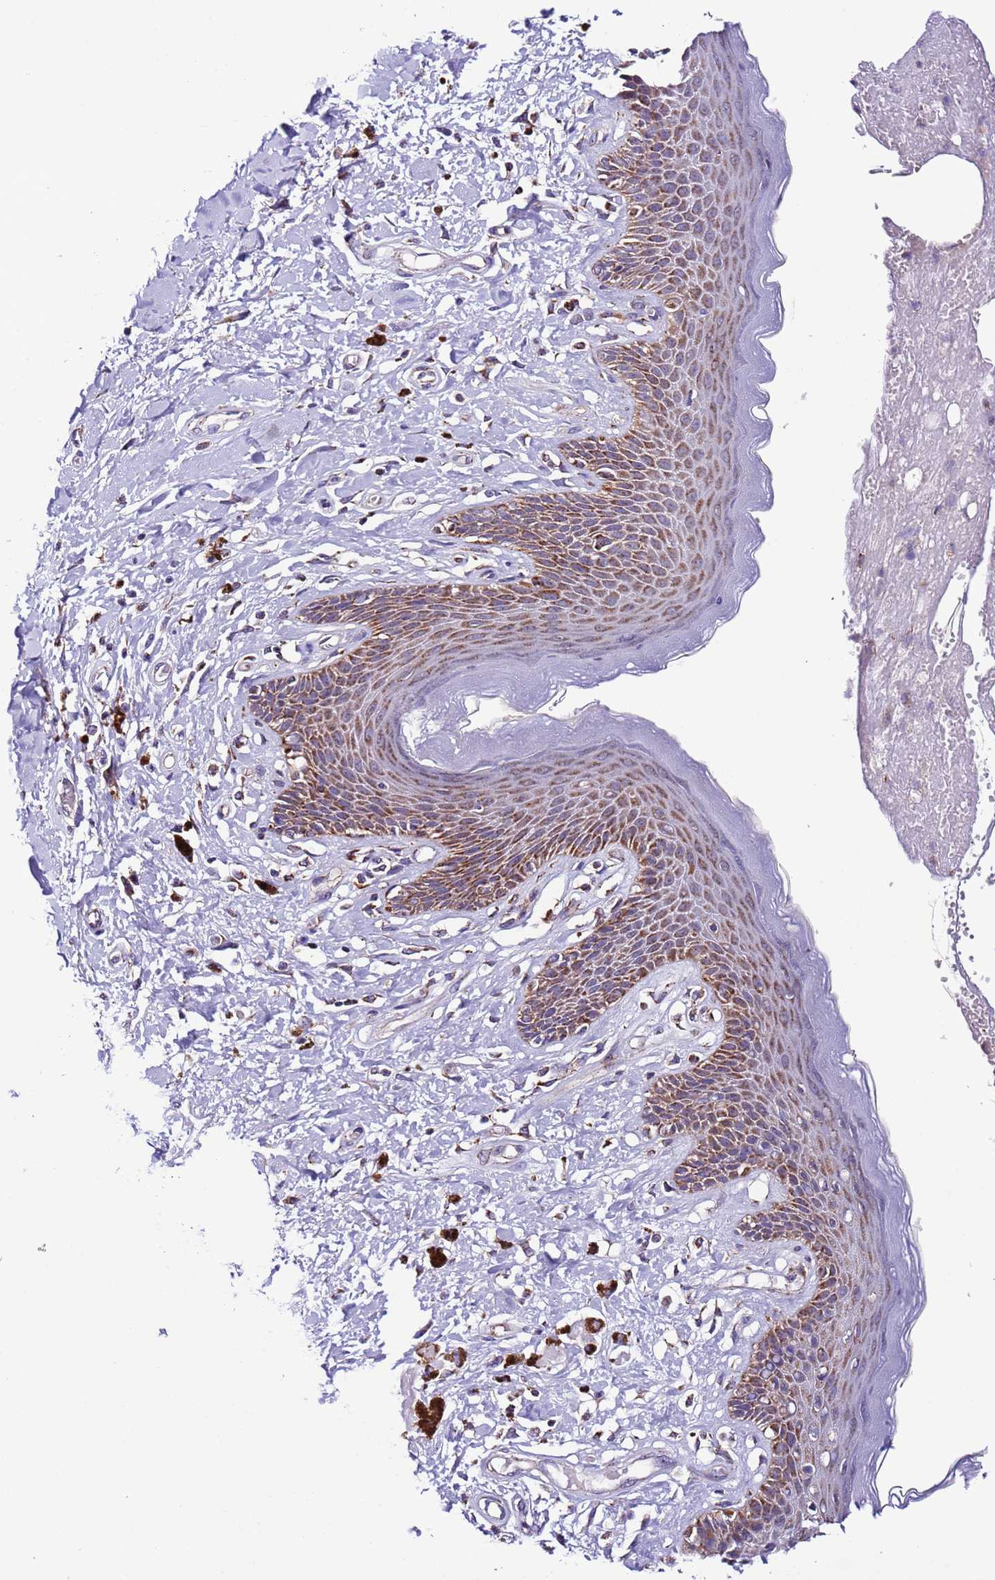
{"staining": {"intensity": "moderate", "quantity": "25%-75%", "location": "cytoplasmic/membranous"}, "tissue": "skin", "cell_type": "Epidermal cells", "image_type": "normal", "snomed": [{"axis": "morphology", "description": "Normal tissue, NOS"}, {"axis": "topography", "description": "Anal"}], "caption": "Protein expression analysis of benign skin displays moderate cytoplasmic/membranous positivity in about 25%-75% of epidermal cells. The staining was performed using DAB (3,3'-diaminobenzidine), with brown indicating positive protein expression. Nuclei are stained blue with hematoxylin.", "gene": "UEVLD", "patient": {"sex": "female", "age": 78}}